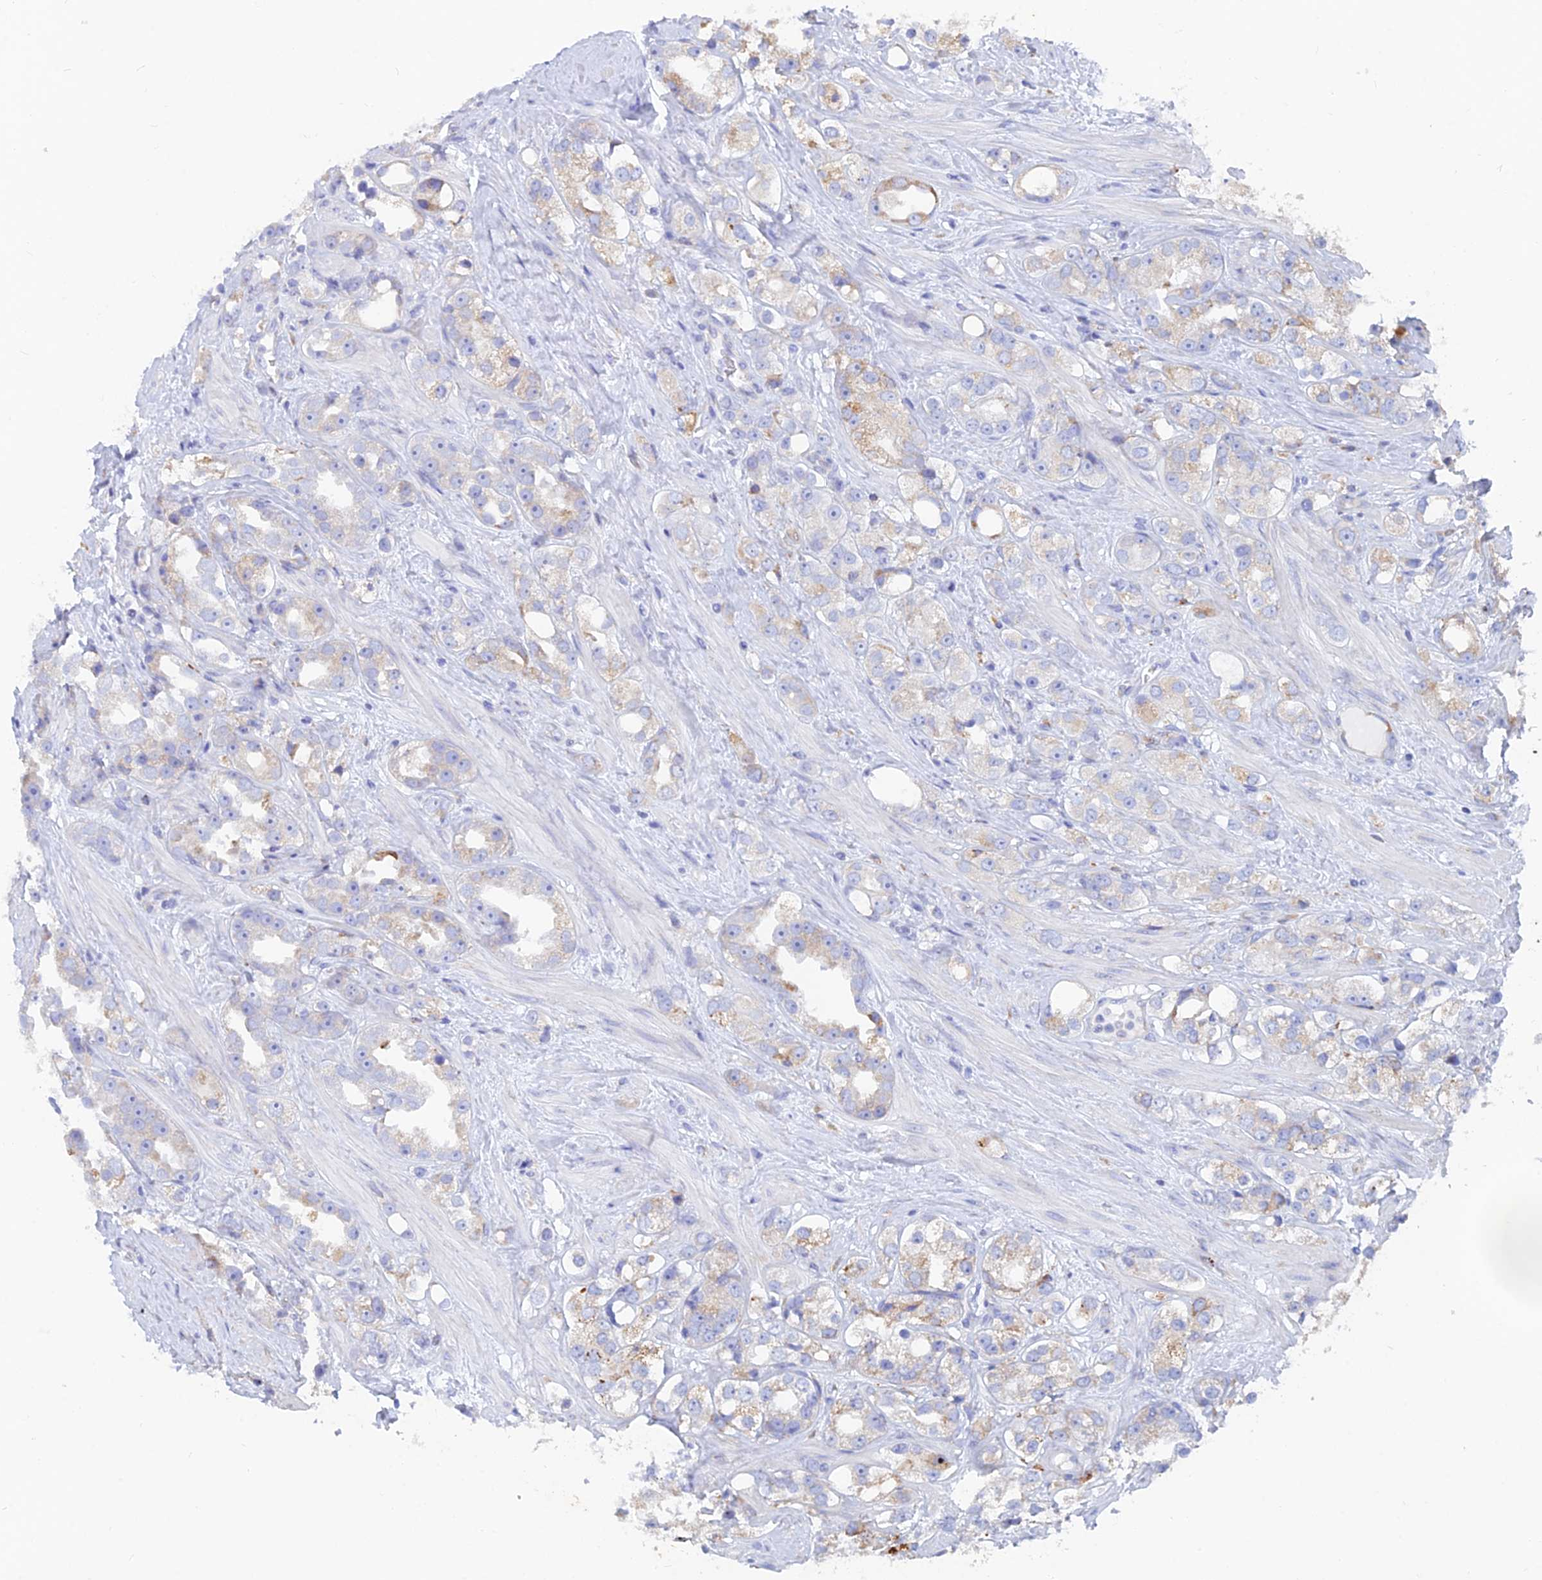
{"staining": {"intensity": "weak", "quantity": "<25%", "location": "cytoplasmic/membranous"}, "tissue": "prostate cancer", "cell_type": "Tumor cells", "image_type": "cancer", "snomed": [{"axis": "morphology", "description": "Adenocarcinoma, NOS"}, {"axis": "topography", "description": "Prostate"}], "caption": "IHC of human prostate adenocarcinoma displays no positivity in tumor cells. (DAB immunohistochemistry with hematoxylin counter stain).", "gene": "WDR35", "patient": {"sex": "male", "age": 79}}